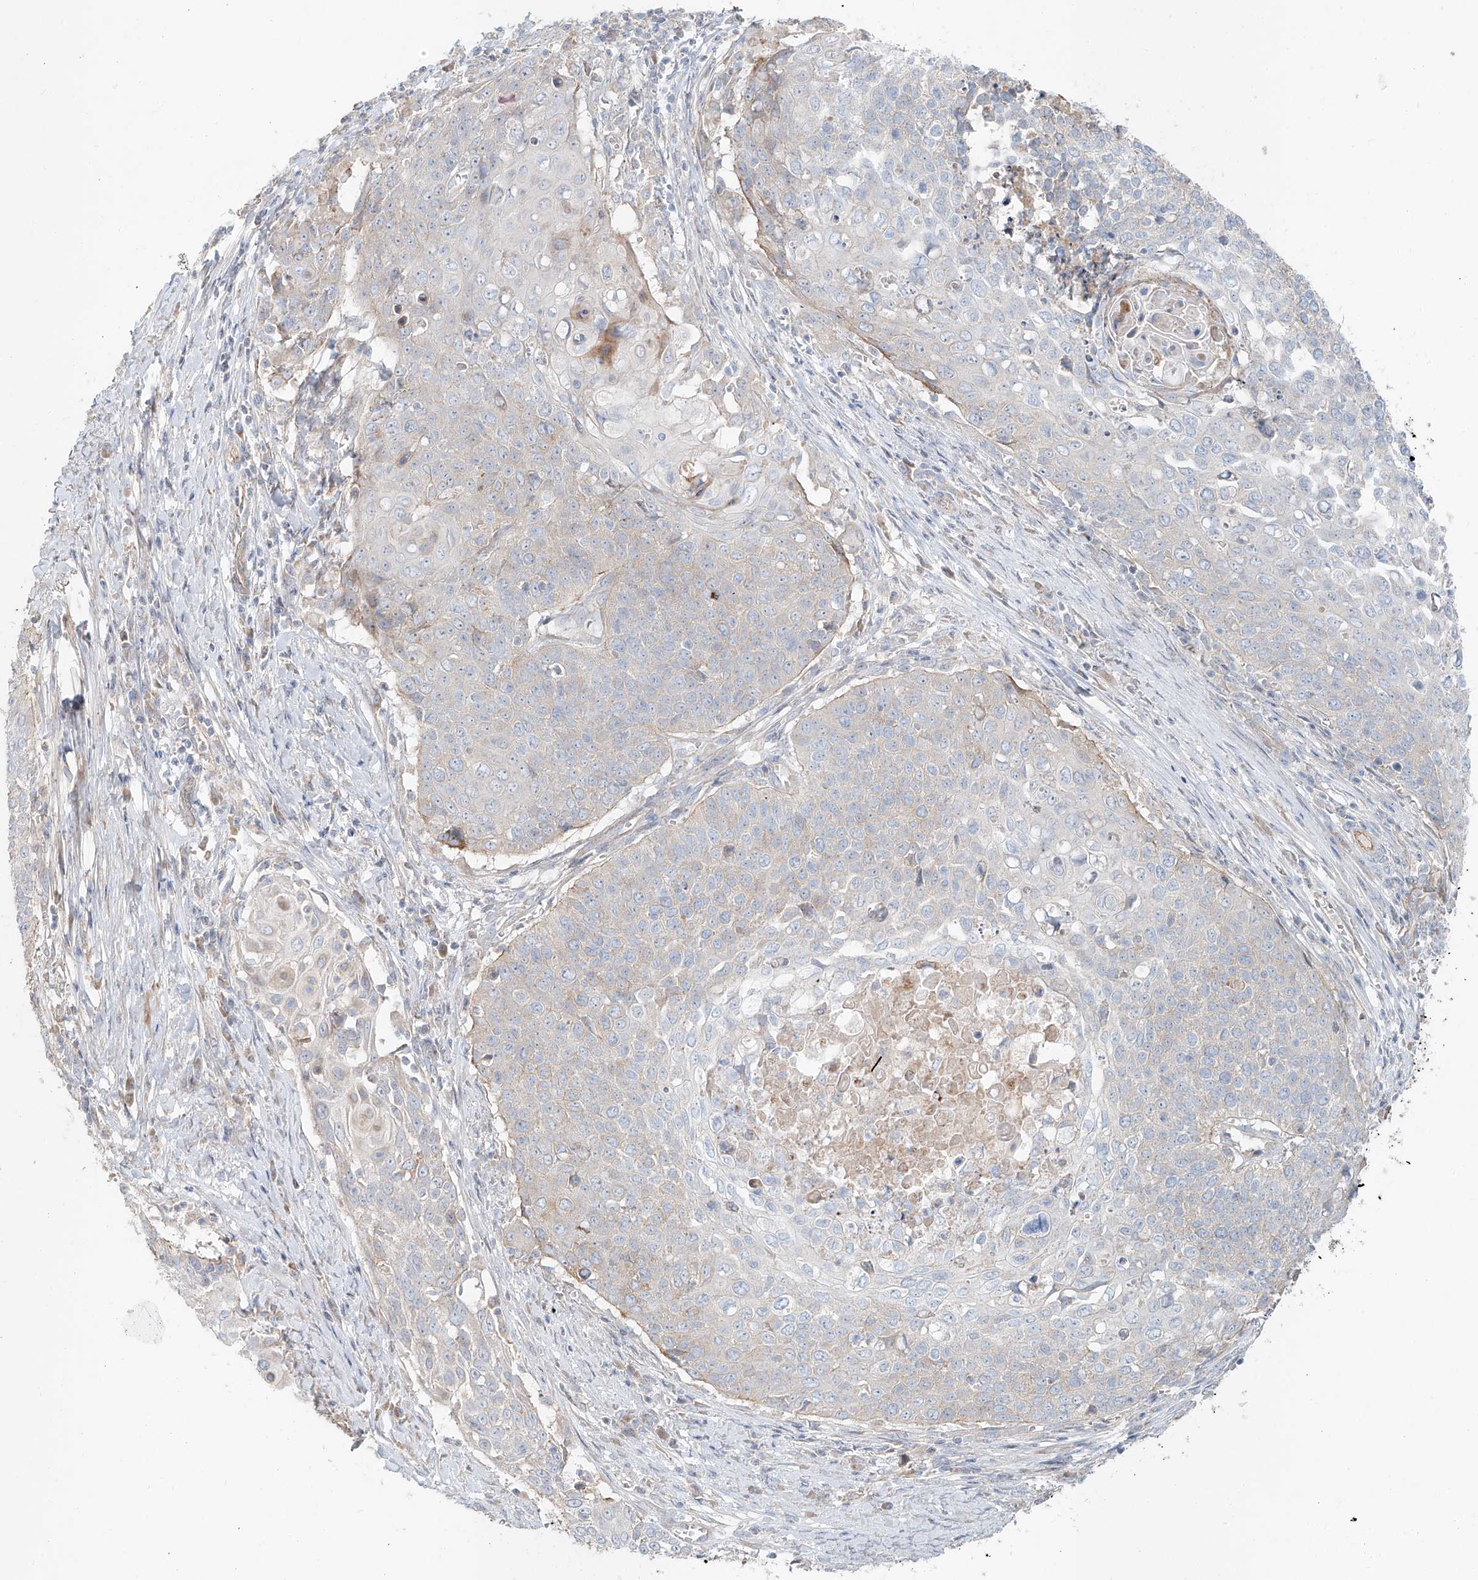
{"staining": {"intensity": "negative", "quantity": "none", "location": "none"}, "tissue": "cervical cancer", "cell_type": "Tumor cells", "image_type": "cancer", "snomed": [{"axis": "morphology", "description": "Squamous cell carcinoma, NOS"}, {"axis": "topography", "description": "Cervix"}], "caption": "This photomicrograph is of cervical squamous cell carcinoma stained with immunohistochemistry to label a protein in brown with the nuclei are counter-stained blue. There is no staining in tumor cells.", "gene": "AJM1", "patient": {"sex": "female", "age": 39}}